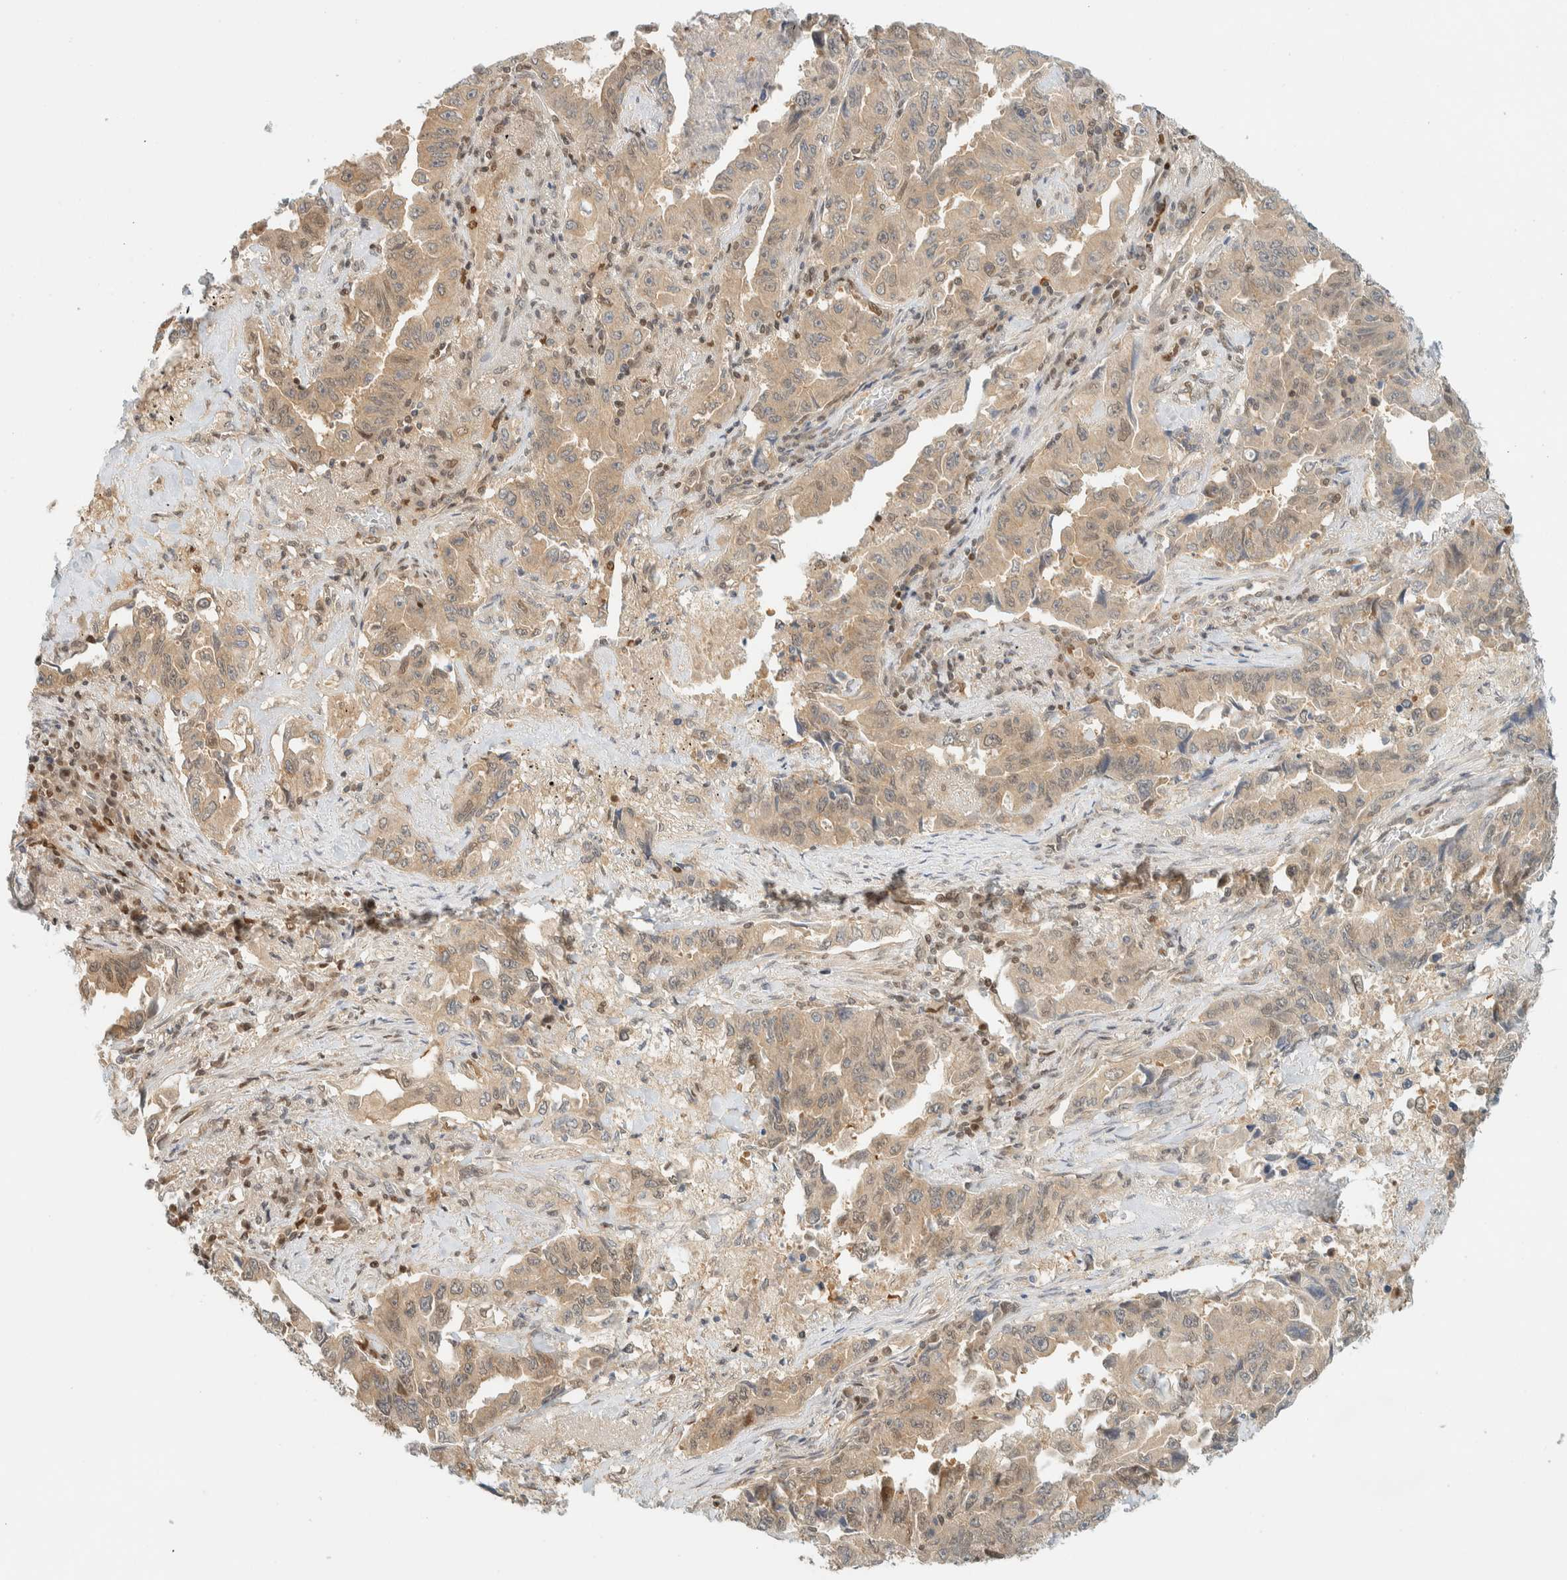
{"staining": {"intensity": "weak", "quantity": ">75%", "location": "cytoplasmic/membranous"}, "tissue": "lung cancer", "cell_type": "Tumor cells", "image_type": "cancer", "snomed": [{"axis": "morphology", "description": "Adenocarcinoma, NOS"}, {"axis": "topography", "description": "Lung"}], "caption": "Protein expression analysis of adenocarcinoma (lung) demonstrates weak cytoplasmic/membranous staining in approximately >75% of tumor cells.", "gene": "ZBTB37", "patient": {"sex": "female", "age": 51}}